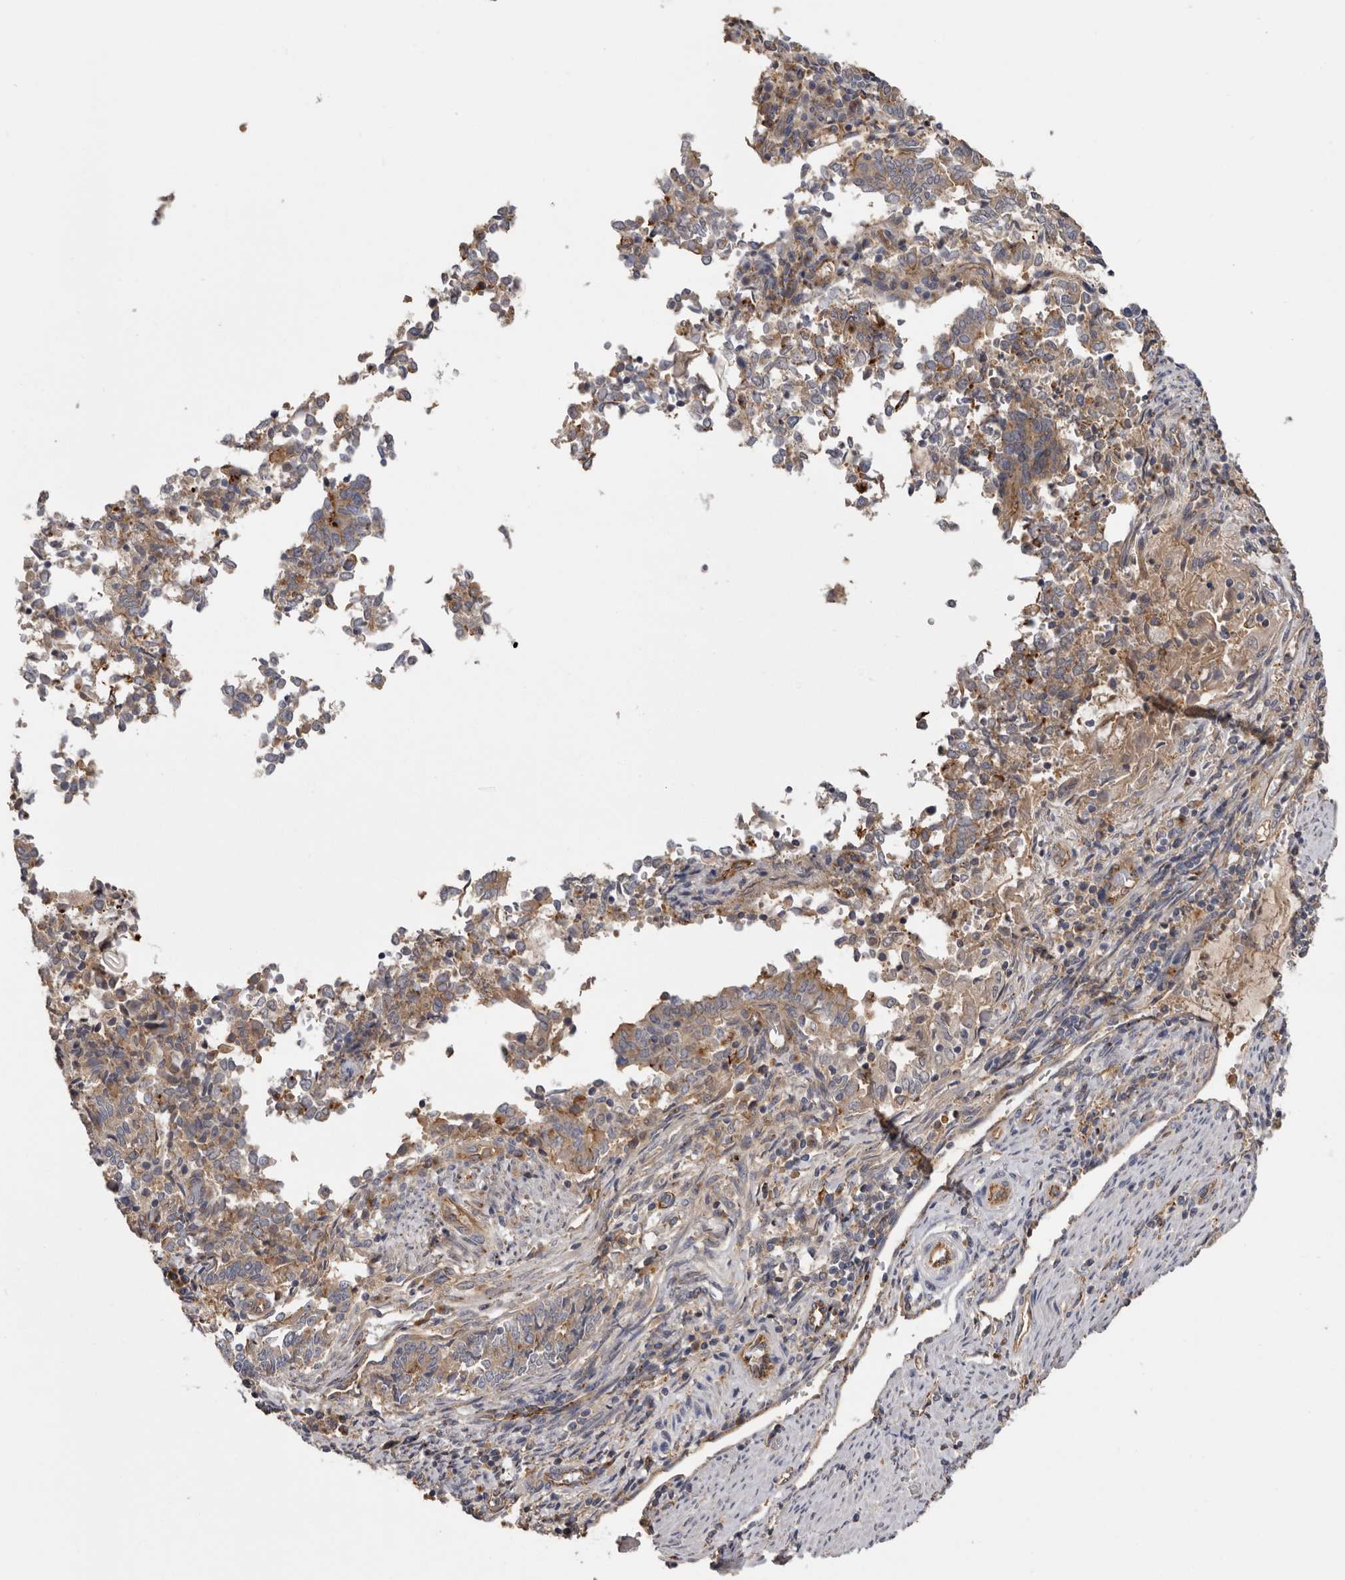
{"staining": {"intensity": "weak", "quantity": "25%-75%", "location": "cytoplasmic/membranous"}, "tissue": "endometrial cancer", "cell_type": "Tumor cells", "image_type": "cancer", "snomed": [{"axis": "morphology", "description": "Adenocarcinoma, NOS"}, {"axis": "topography", "description": "Endometrium"}], "caption": "Immunohistochemical staining of adenocarcinoma (endometrial) reveals low levels of weak cytoplasmic/membranous protein staining in approximately 25%-75% of tumor cells. Immunohistochemistry (ihc) stains the protein of interest in brown and the nuclei are stained blue.", "gene": "INKA2", "patient": {"sex": "female", "age": 80}}